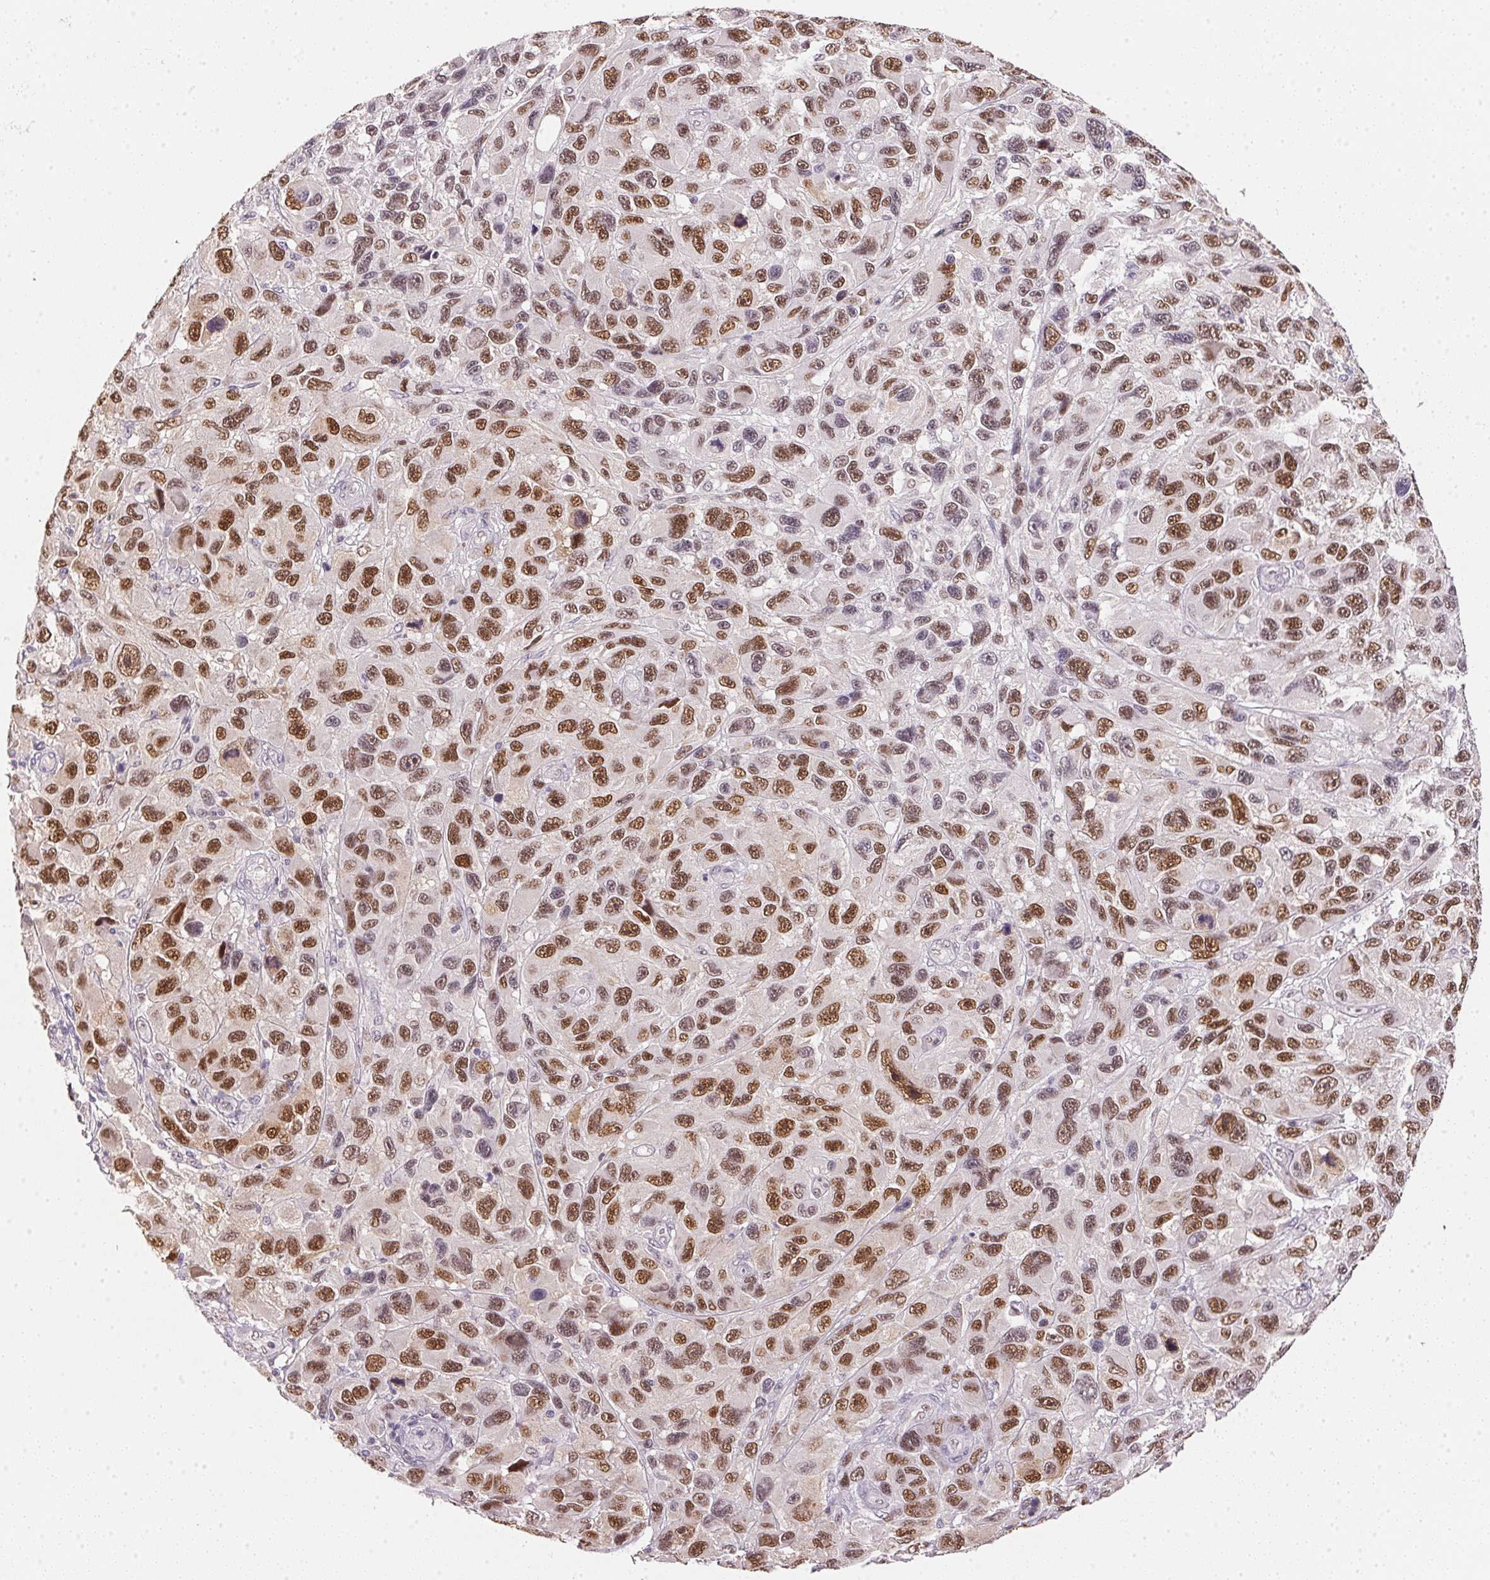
{"staining": {"intensity": "moderate", "quantity": ">75%", "location": "nuclear"}, "tissue": "melanoma", "cell_type": "Tumor cells", "image_type": "cancer", "snomed": [{"axis": "morphology", "description": "Malignant melanoma, NOS"}, {"axis": "topography", "description": "Skin"}], "caption": "IHC of malignant melanoma exhibits medium levels of moderate nuclear expression in about >75% of tumor cells. The staining was performed using DAB to visualize the protein expression in brown, while the nuclei were stained in blue with hematoxylin (Magnification: 20x).", "gene": "POLR3G", "patient": {"sex": "male", "age": 53}}